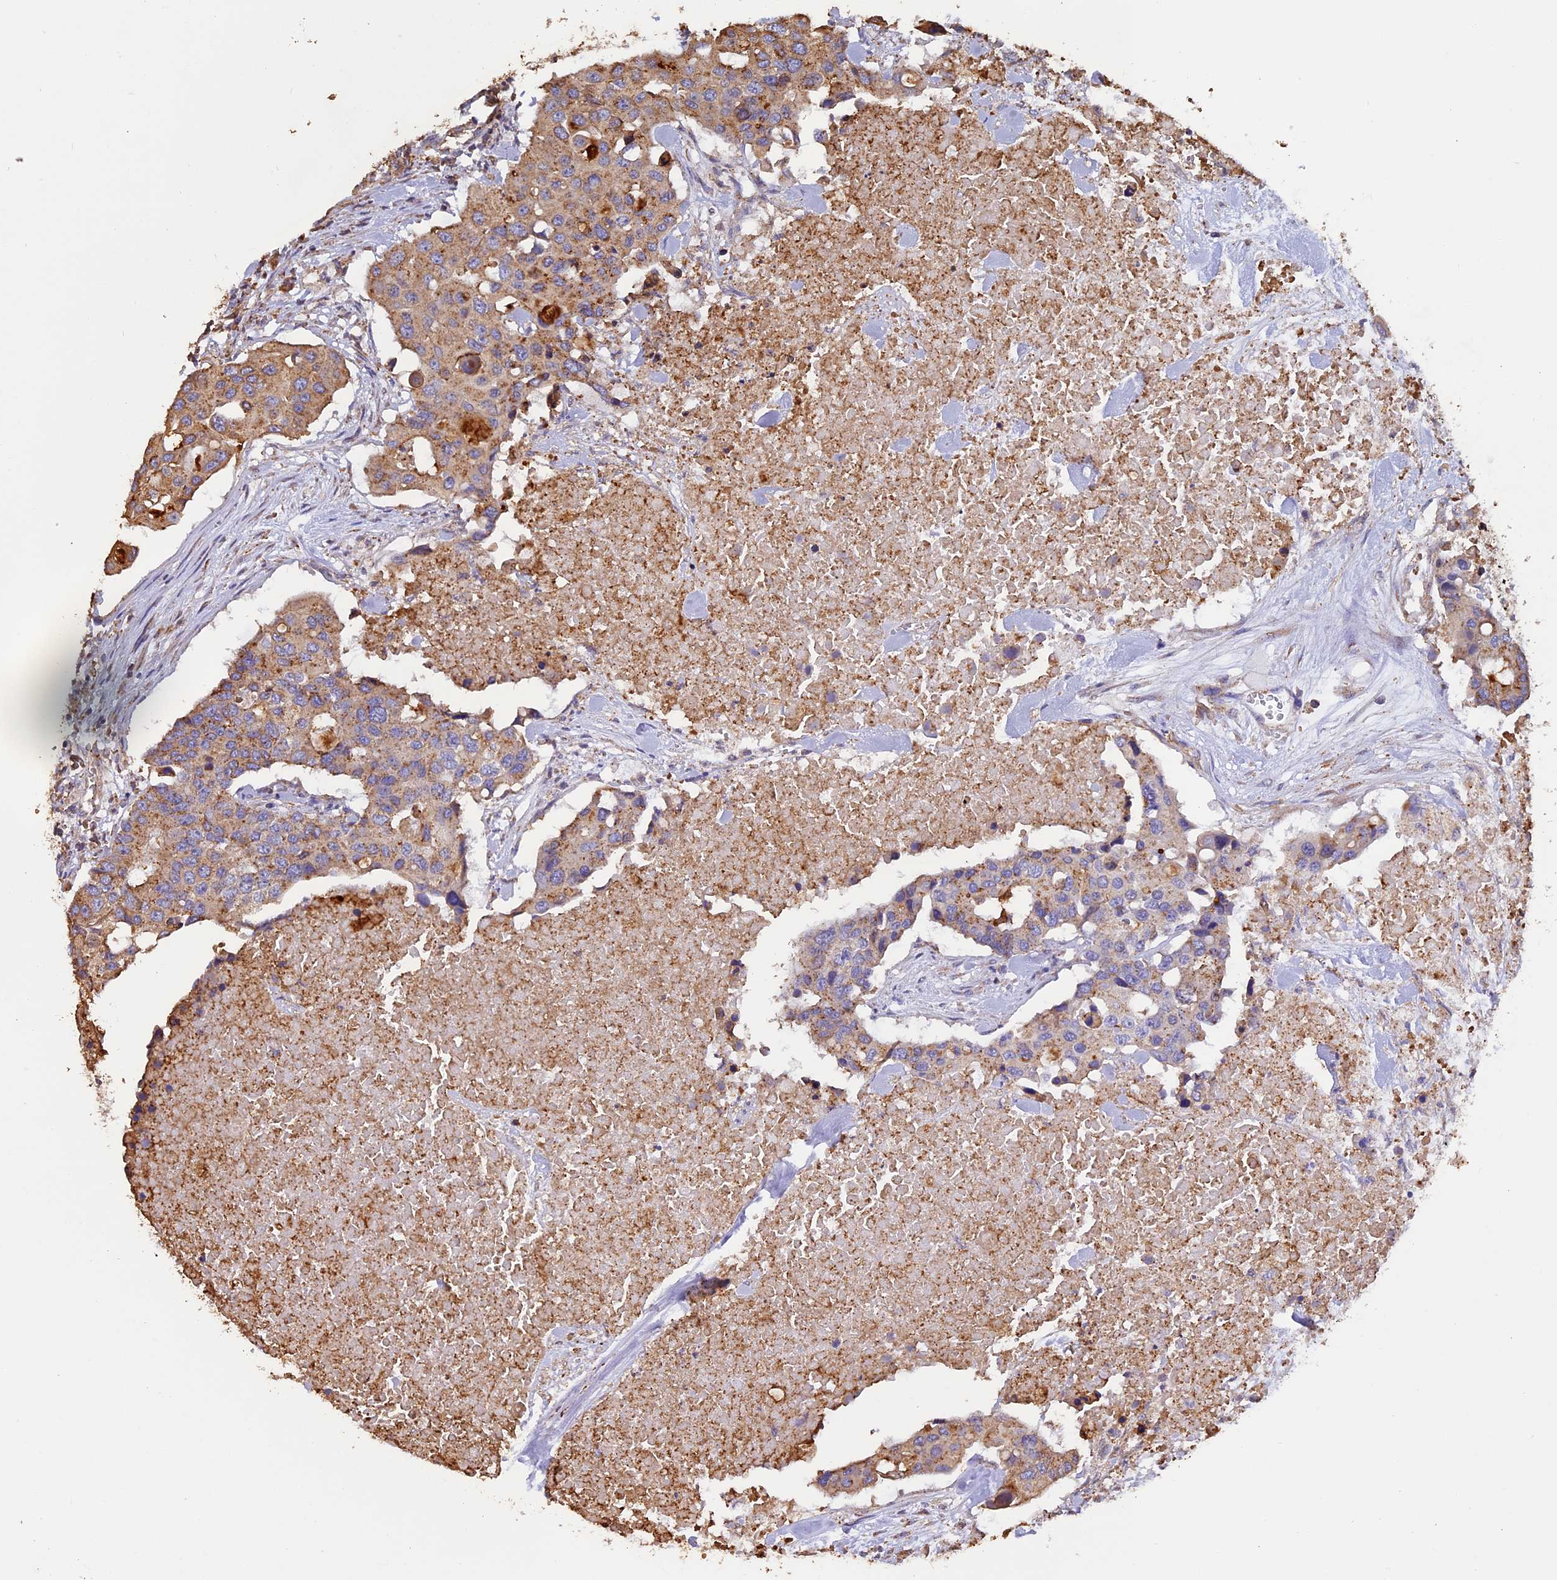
{"staining": {"intensity": "moderate", "quantity": "25%-75%", "location": "cytoplasmic/membranous"}, "tissue": "colorectal cancer", "cell_type": "Tumor cells", "image_type": "cancer", "snomed": [{"axis": "morphology", "description": "Adenocarcinoma, NOS"}, {"axis": "topography", "description": "Colon"}], "caption": "A brown stain highlights moderate cytoplasmic/membranous positivity of a protein in colorectal adenocarcinoma tumor cells.", "gene": "CHMP2A", "patient": {"sex": "male", "age": 77}}